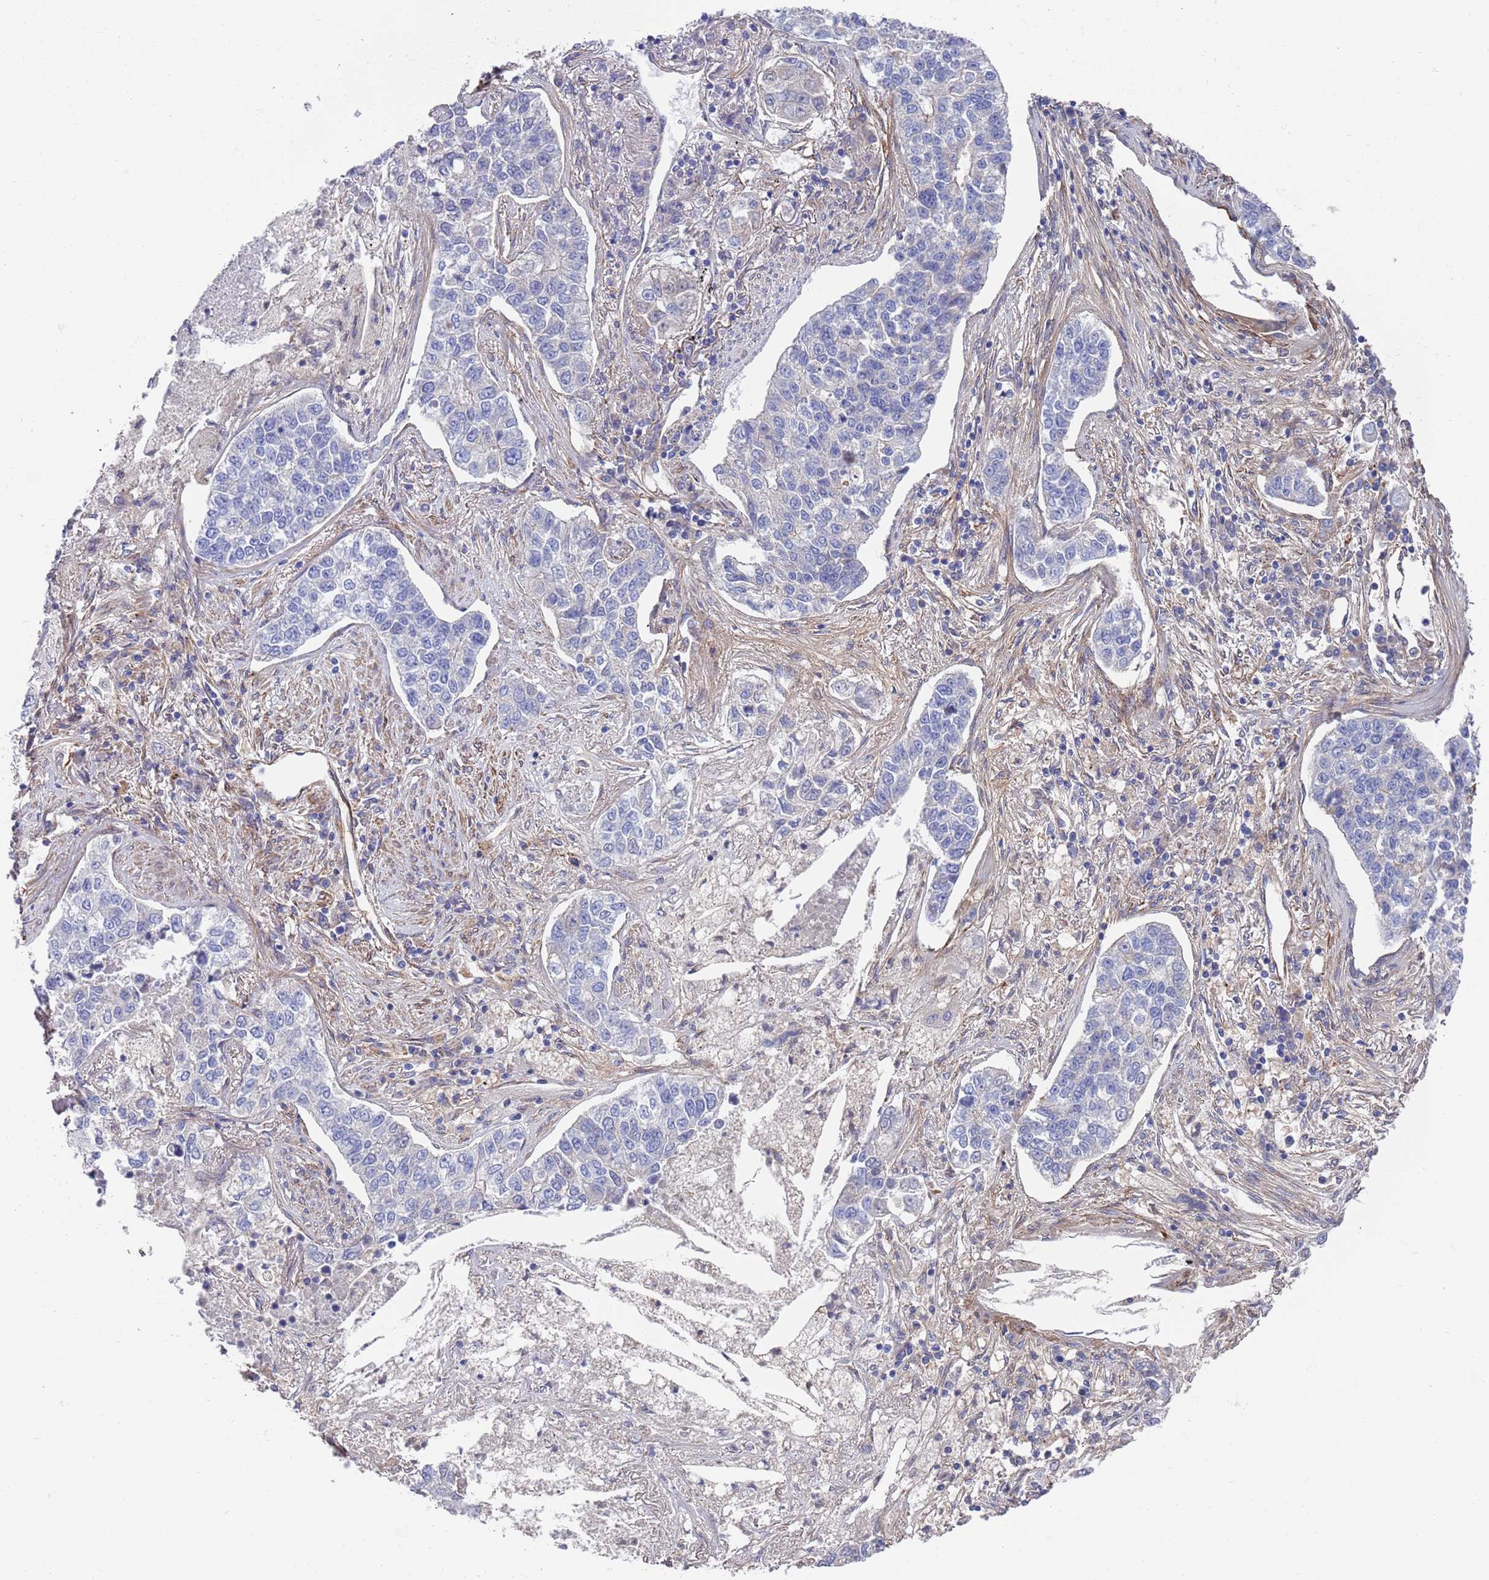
{"staining": {"intensity": "negative", "quantity": "none", "location": "none"}, "tissue": "lung cancer", "cell_type": "Tumor cells", "image_type": "cancer", "snomed": [{"axis": "morphology", "description": "Adenocarcinoma, NOS"}, {"axis": "topography", "description": "Lung"}], "caption": "Lung adenocarcinoma stained for a protein using immunohistochemistry (IHC) demonstrates no staining tumor cells.", "gene": "JAKMIP2", "patient": {"sex": "male", "age": 49}}